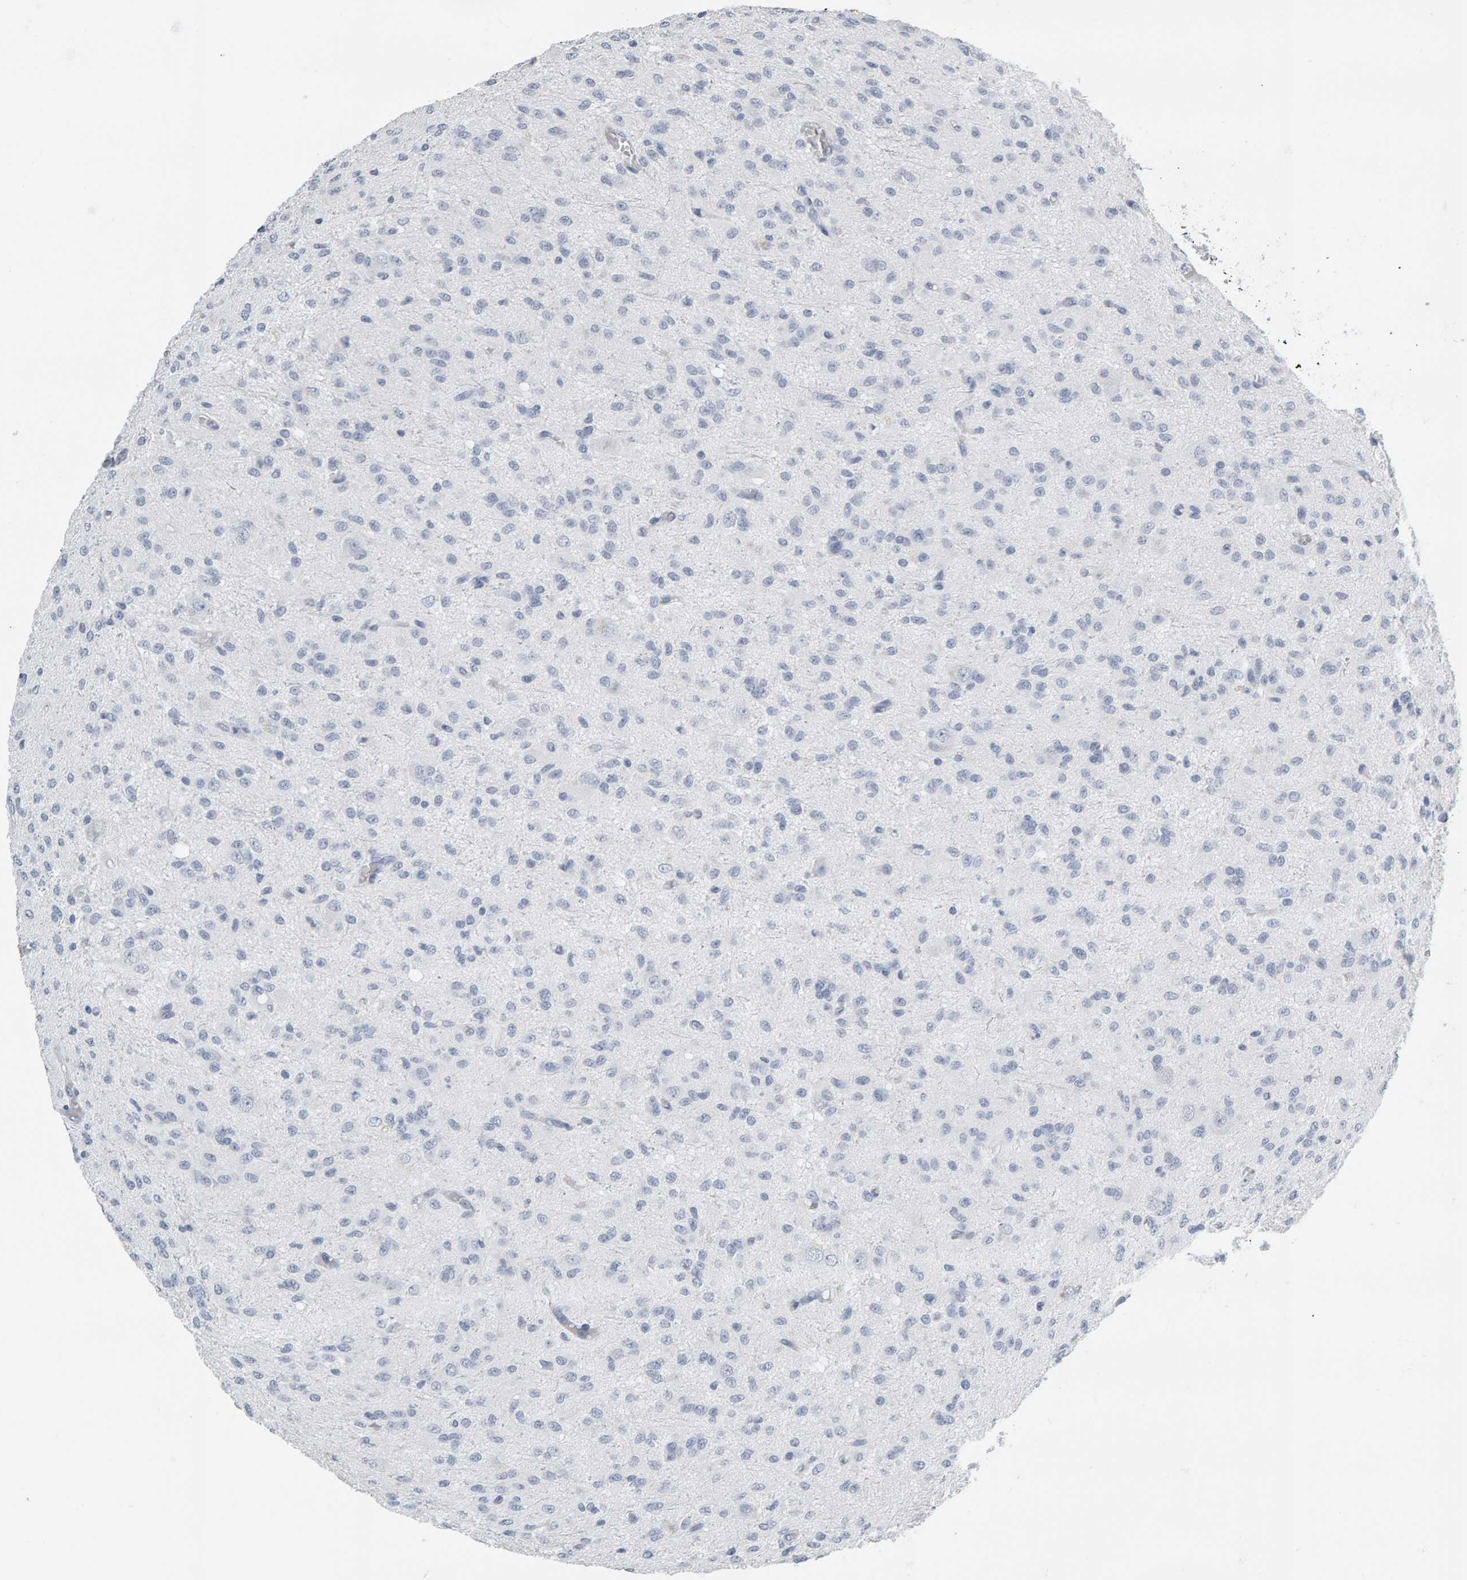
{"staining": {"intensity": "negative", "quantity": "none", "location": "none"}, "tissue": "glioma", "cell_type": "Tumor cells", "image_type": "cancer", "snomed": [{"axis": "morphology", "description": "Glioma, malignant, High grade"}, {"axis": "topography", "description": "Brain"}], "caption": "Glioma was stained to show a protein in brown. There is no significant positivity in tumor cells.", "gene": "SPACA3", "patient": {"sex": "female", "age": 59}}